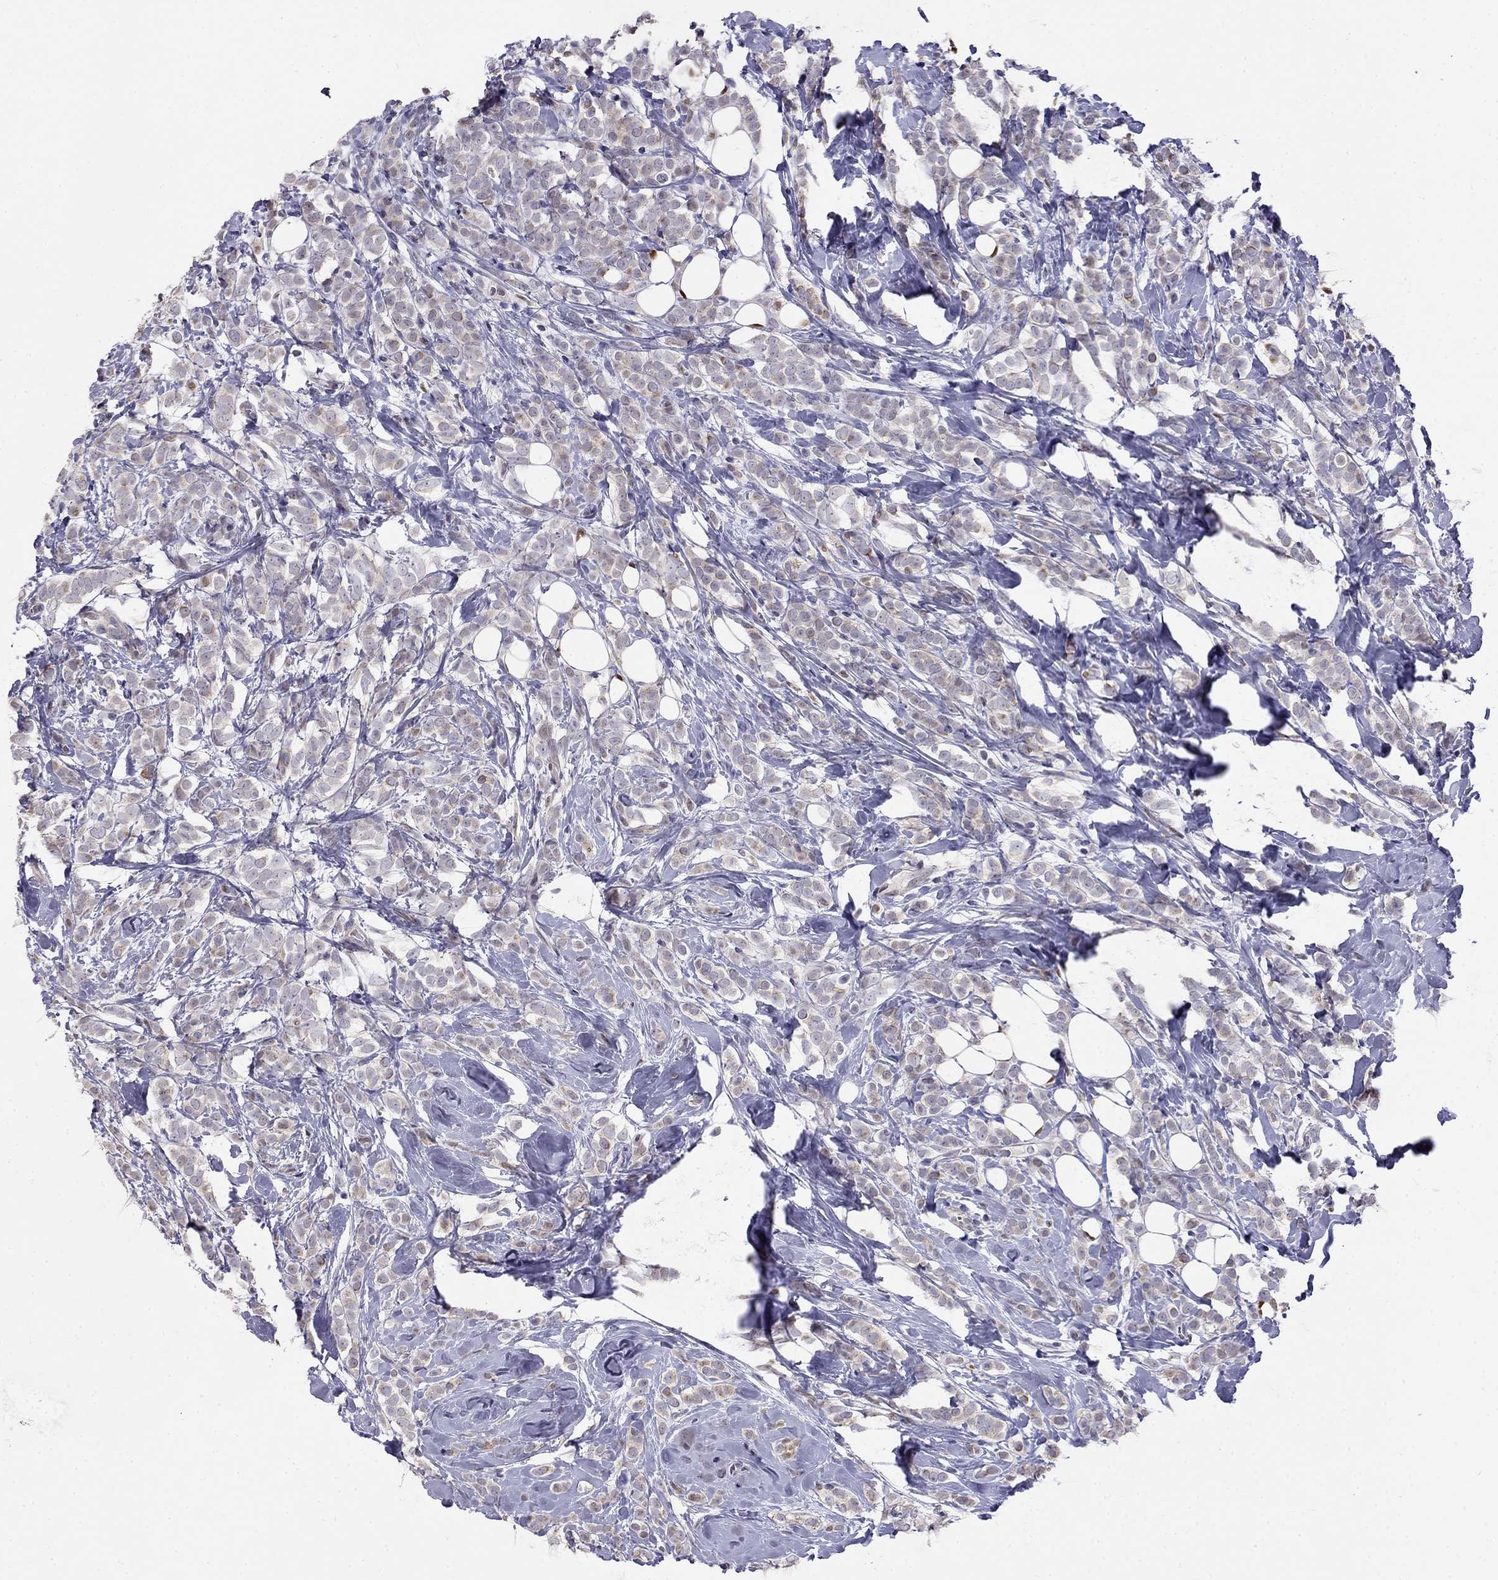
{"staining": {"intensity": "weak", "quantity": ">75%", "location": "cytoplasmic/membranous"}, "tissue": "breast cancer", "cell_type": "Tumor cells", "image_type": "cancer", "snomed": [{"axis": "morphology", "description": "Lobular carcinoma"}, {"axis": "topography", "description": "Breast"}], "caption": "Lobular carcinoma (breast) stained for a protein (brown) exhibits weak cytoplasmic/membranous positive staining in about >75% of tumor cells.", "gene": "LRRC39", "patient": {"sex": "female", "age": 49}}